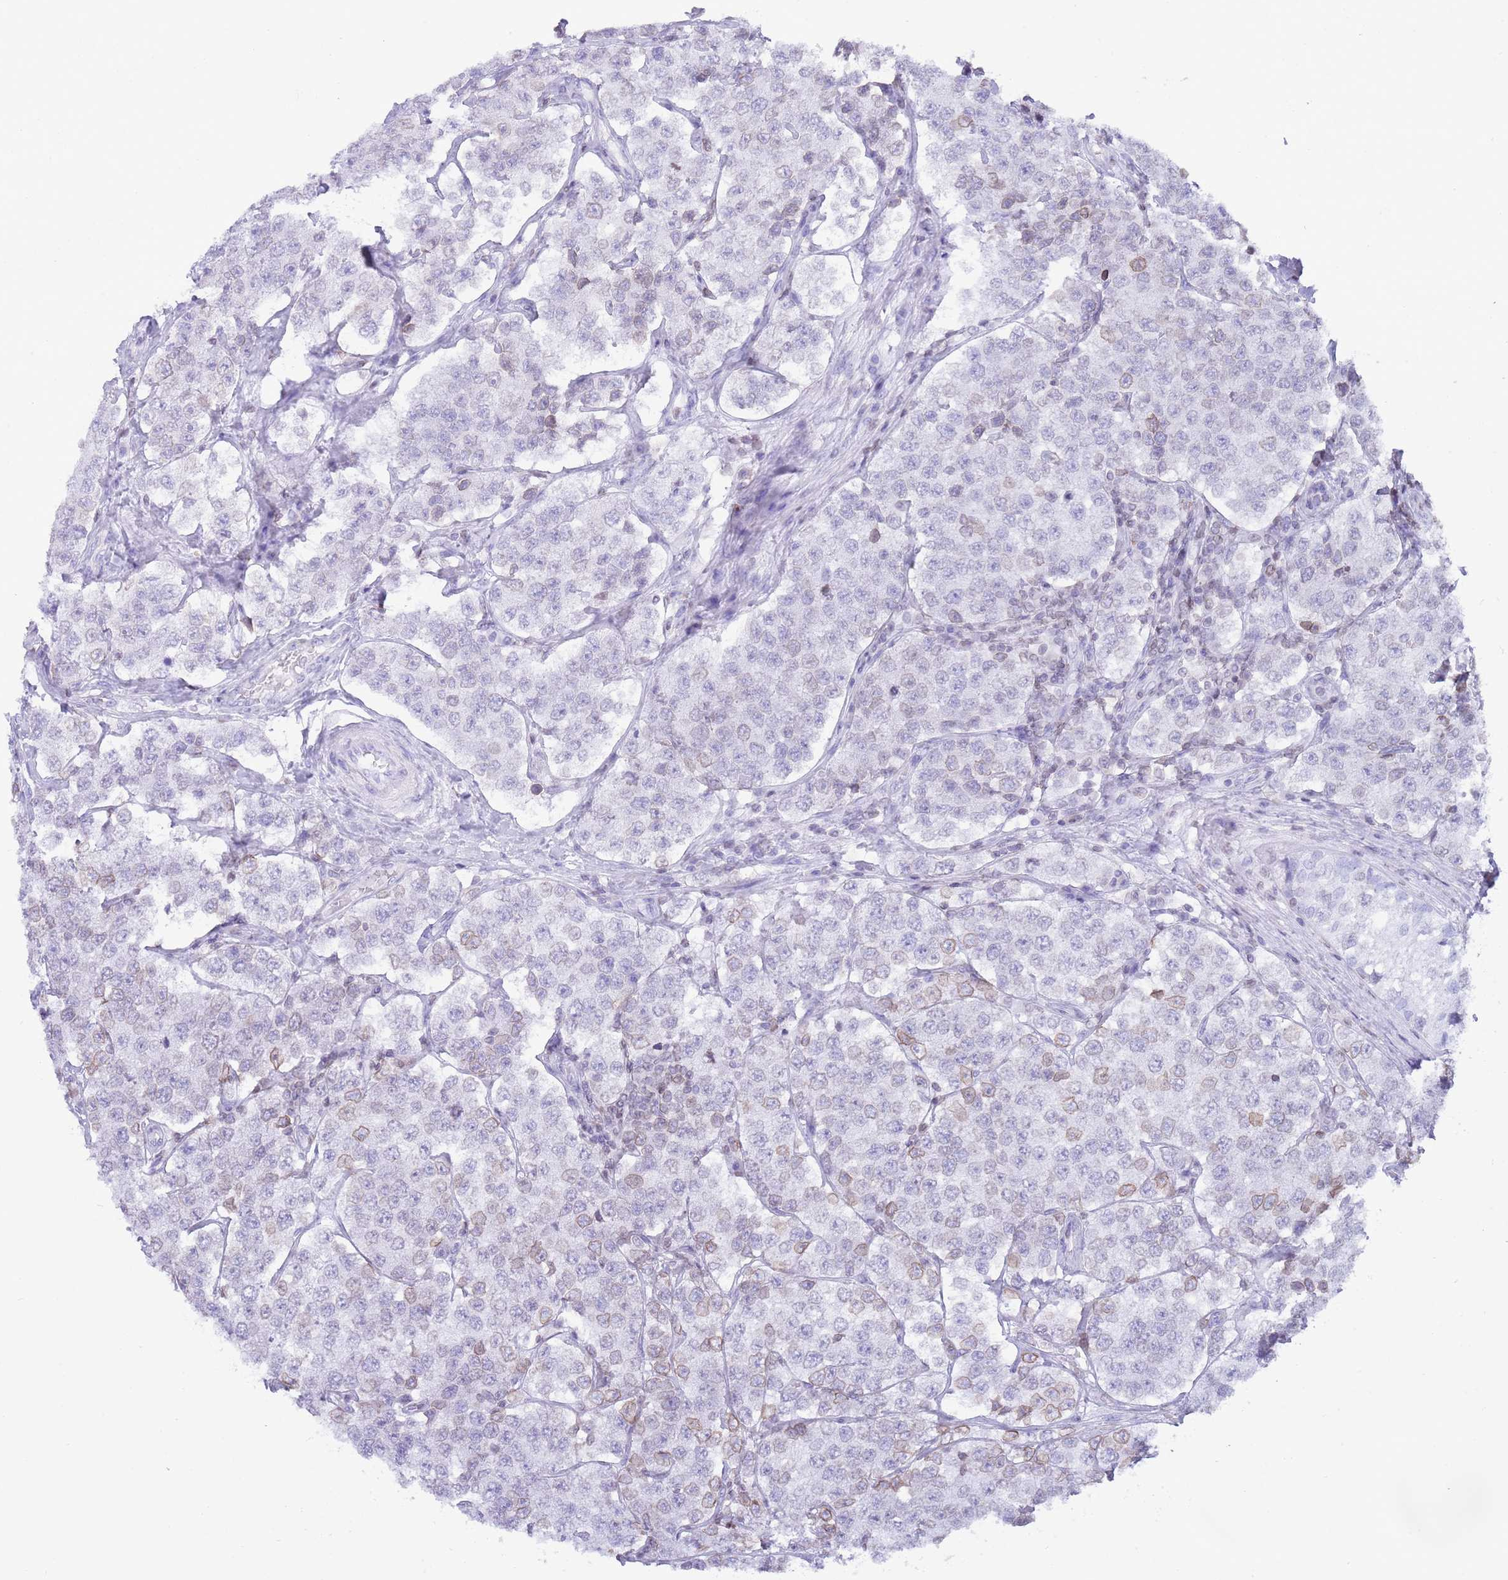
{"staining": {"intensity": "moderate", "quantity": "<25%", "location": "cytoplasmic/membranous,nuclear"}, "tissue": "testis cancer", "cell_type": "Tumor cells", "image_type": "cancer", "snomed": [{"axis": "morphology", "description": "Seminoma, NOS"}, {"axis": "topography", "description": "Testis"}], "caption": "Approximately <25% of tumor cells in human testis seminoma reveal moderate cytoplasmic/membranous and nuclear protein staining as visualized by brown immunohistochemical staining.", "gene": "LBR", "patient": {"sex": "male", "age": 34}}